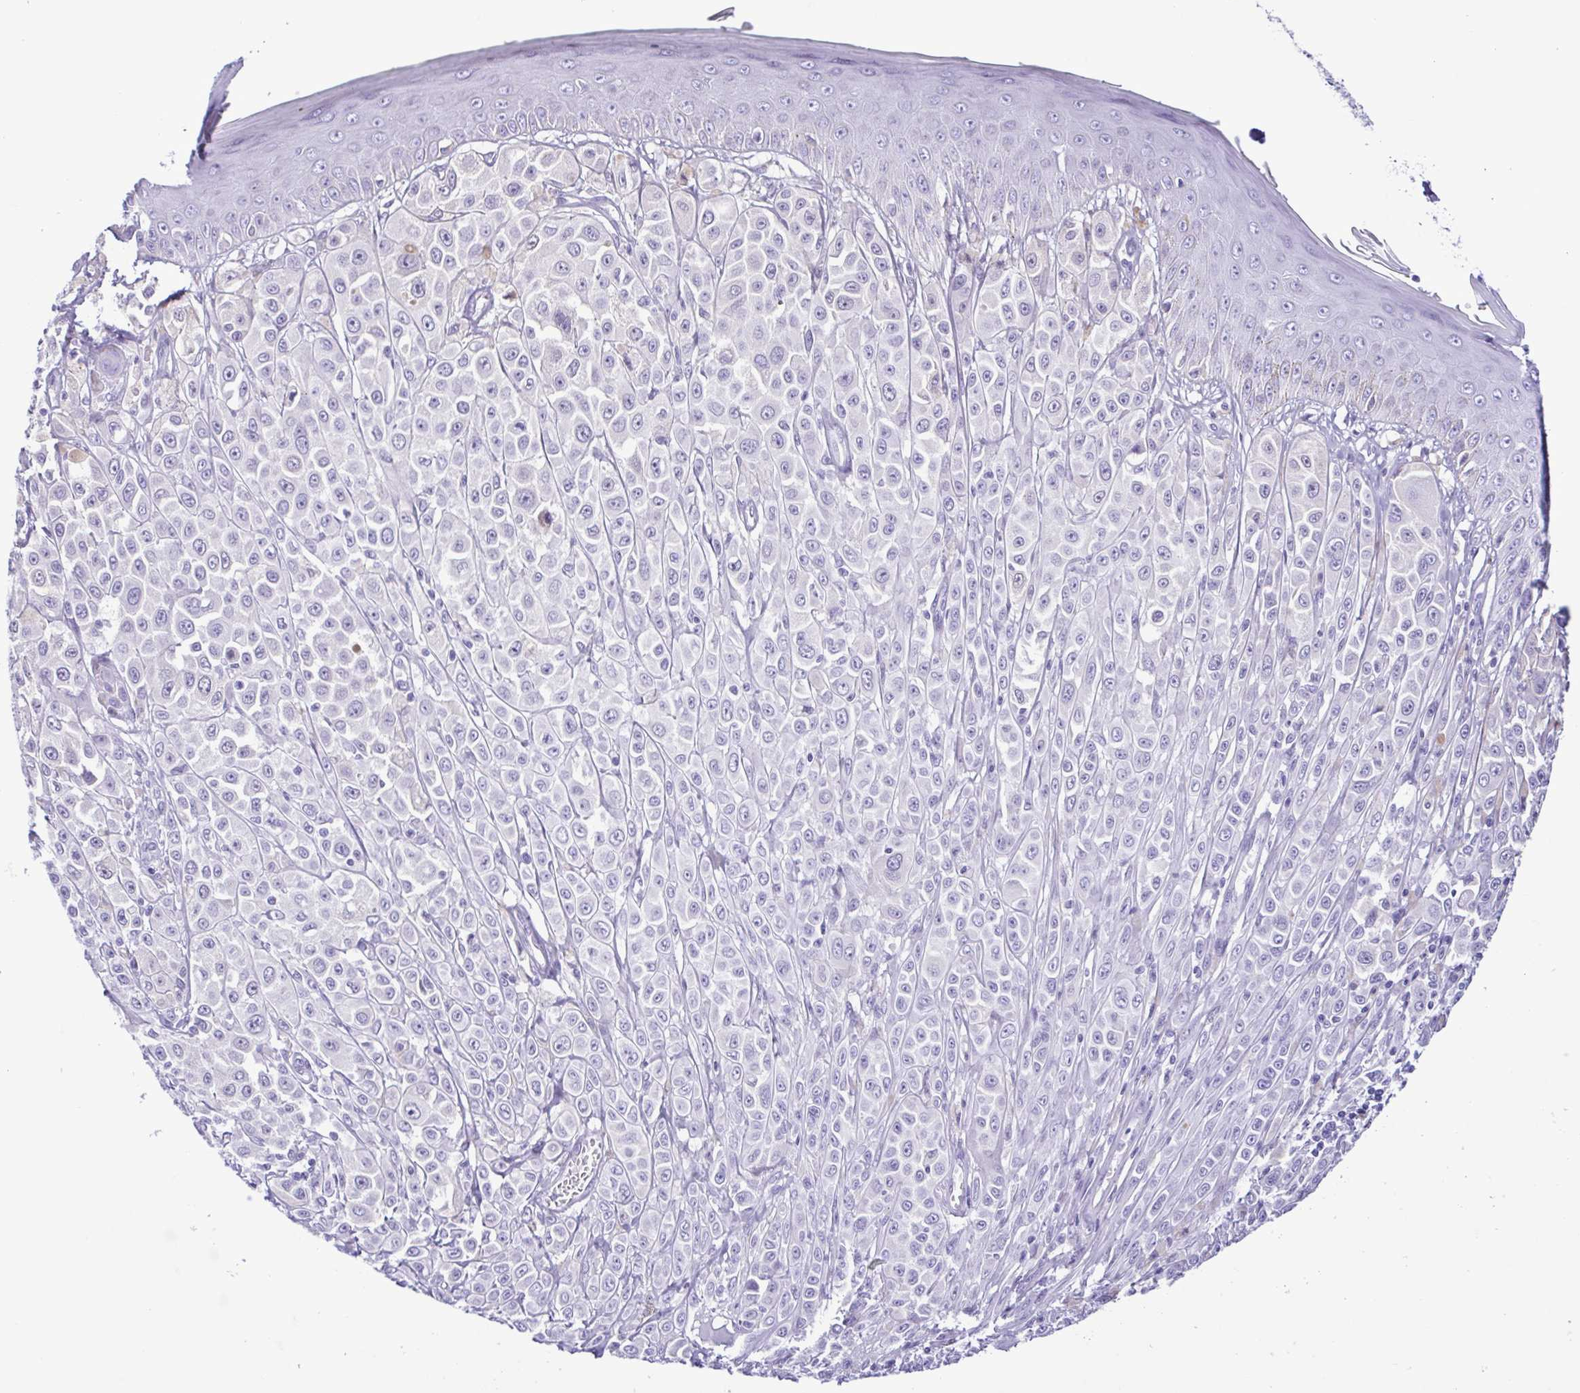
{"staining": {"intensity": "weak", "quantity": "<25%", "location": "cytoplasmic/membranous"}, "tissue": "melanoma", "cell_type": "Tumor cells", "image_type": "cancer", "snomed": [{"axis": "morphology", "description": "Malignant melanoma, NOS"}, {"axis": "topography", "description": "Skin"}], "caption": "Malignant melanoma was stained to show a protein in brown. There is no significant staining in tumor cells. (Stains: DAB (3,3'-diaminobenzidine) immunohistochemistry (IHC) with hematoxylin counter stain, Microscopy: brightfield microscopy at high magnification).", "gene": "SPATA16", "patient": {"sex": "male", "age": 67}}